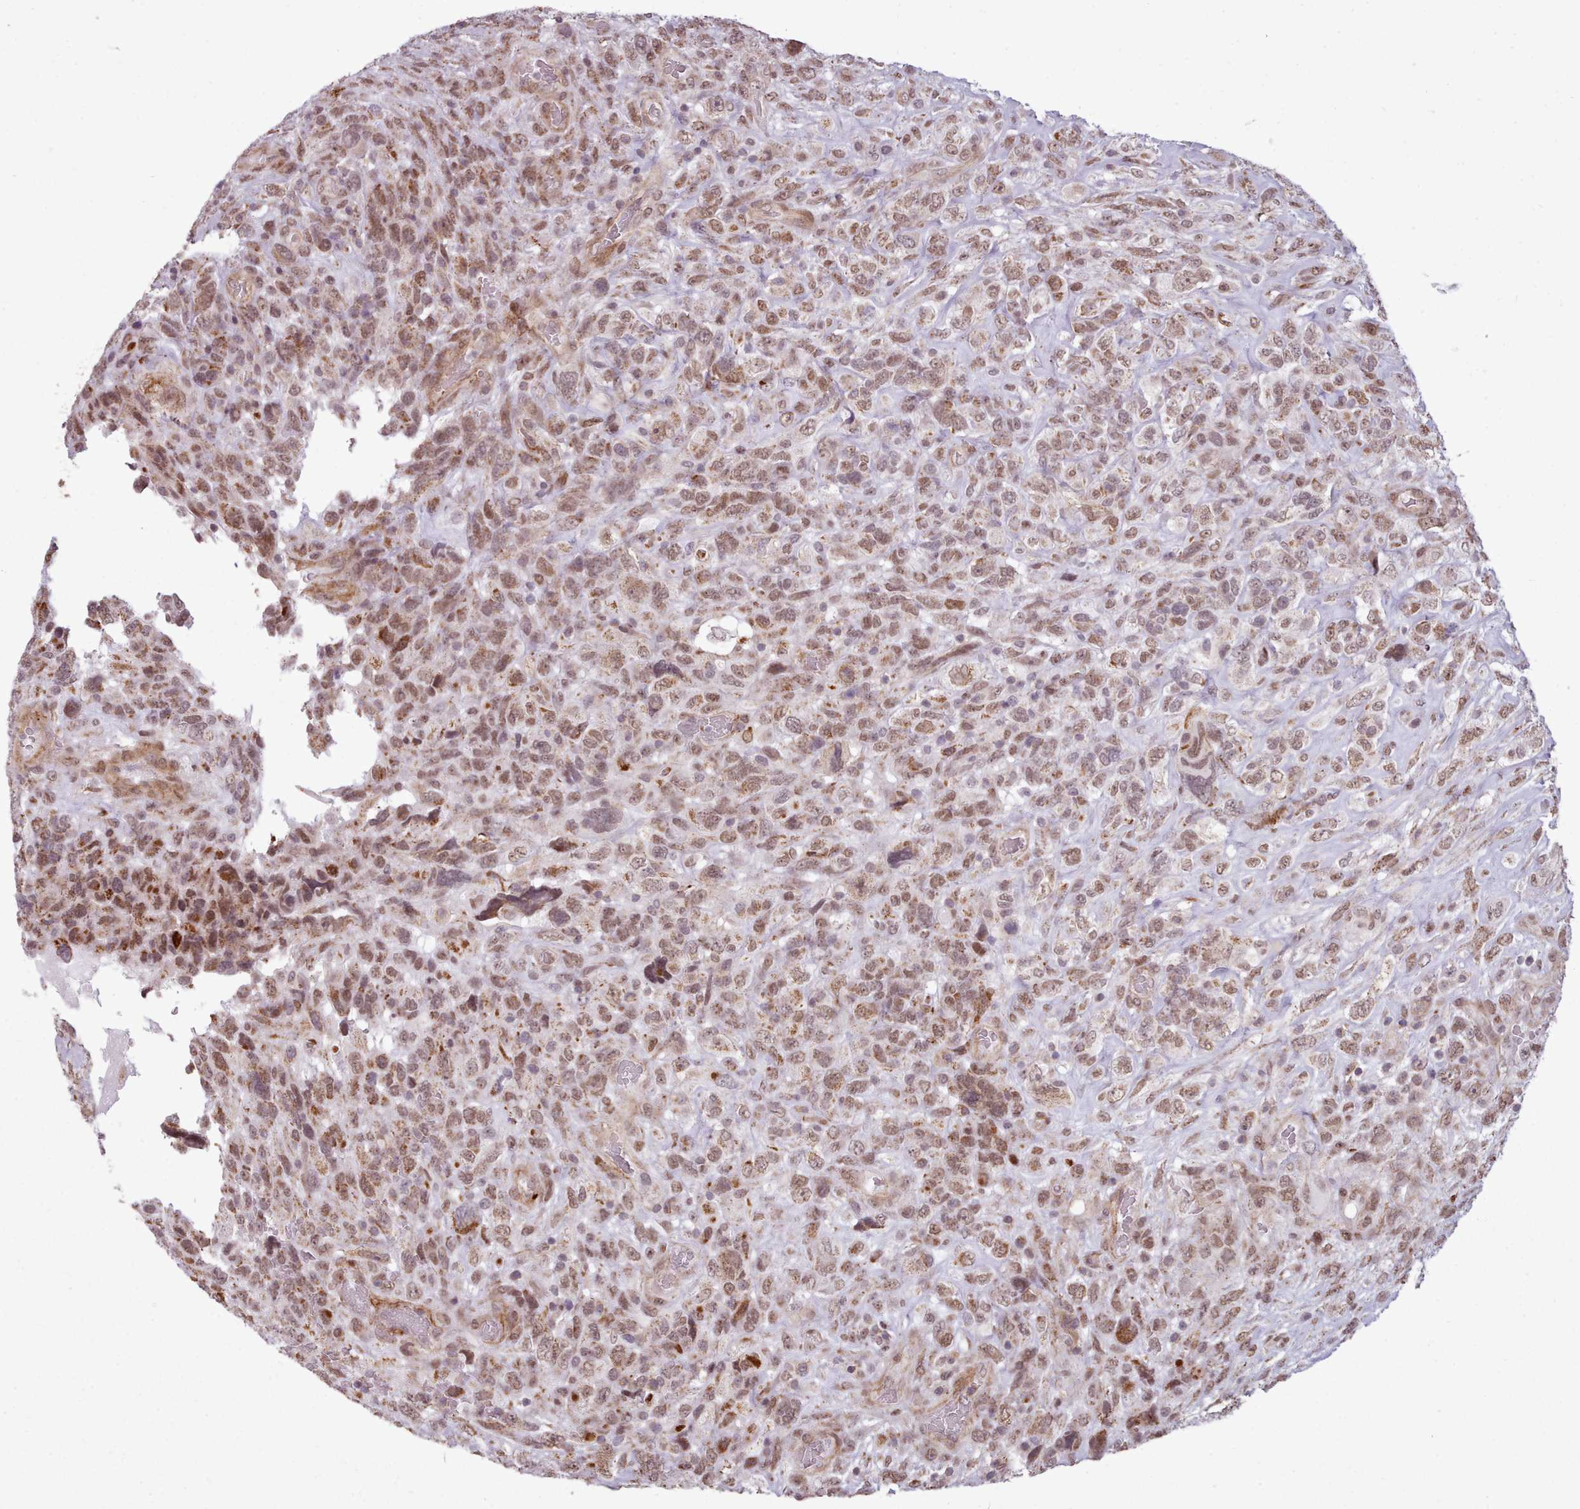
{"staining": {"intensity": "moderate", "quantity": ">75%", "location": "nuclear"}, "tissue": "glioma", "cell_type": "Tumor cells", "image_type": "cancer", "snomed": [{"axis": "morphology", "description": "Glioma, malignant, High grade"}, {"axis": "topography", "description": "Brain"}], "caption": "Immunohistochemical staining of human malignant glioma (high-grade) displays medium levels of moderate nuclear staining in about >75% of tumor cells.", "gene": "ZMYM4", "patient": {"sex": "male", "age": 61}}